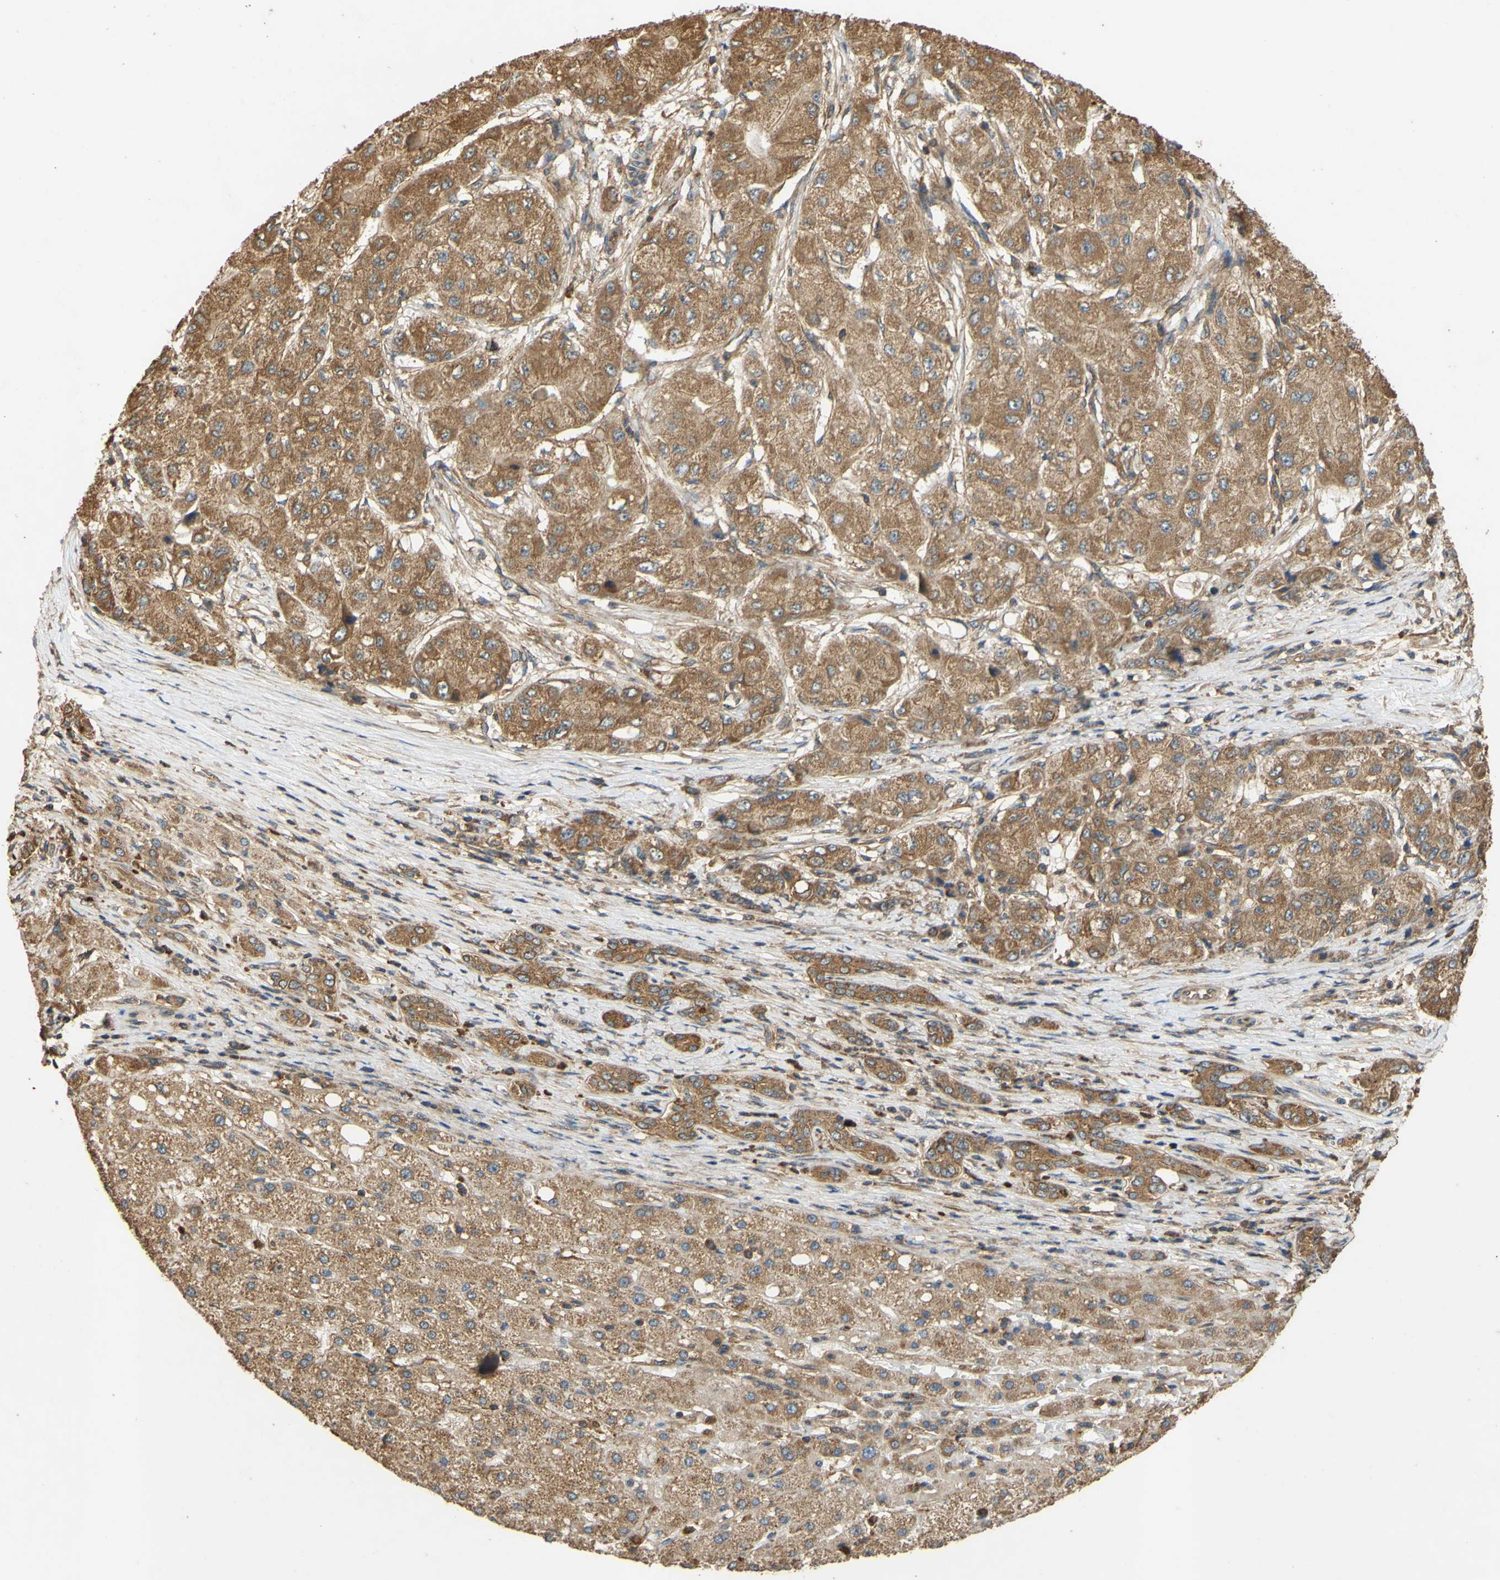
{"staining": {"intensity": "moderate", "quantity": ">75%", "location": "cytoplasmic/membranous"}, "tissue": "liver cancer", "cell_type": "Tumor cells", "image_type": "cancer", "snomed": [{"axis": "morphology", "description": "Carcinoma, Hepatocellular, NOS"}, {"axis": "topography", "description": "Liver"}], "caption": "Protein expression analysis of human liver cancer reveals moderate cytoplasmic/membranous staining in approximately >75% of tumor cells. (DAB IHC, brown staining for protein, blue staining for nuclei).", "gene": "CTTN", "patient": {"sex": "male", "age": 80}}